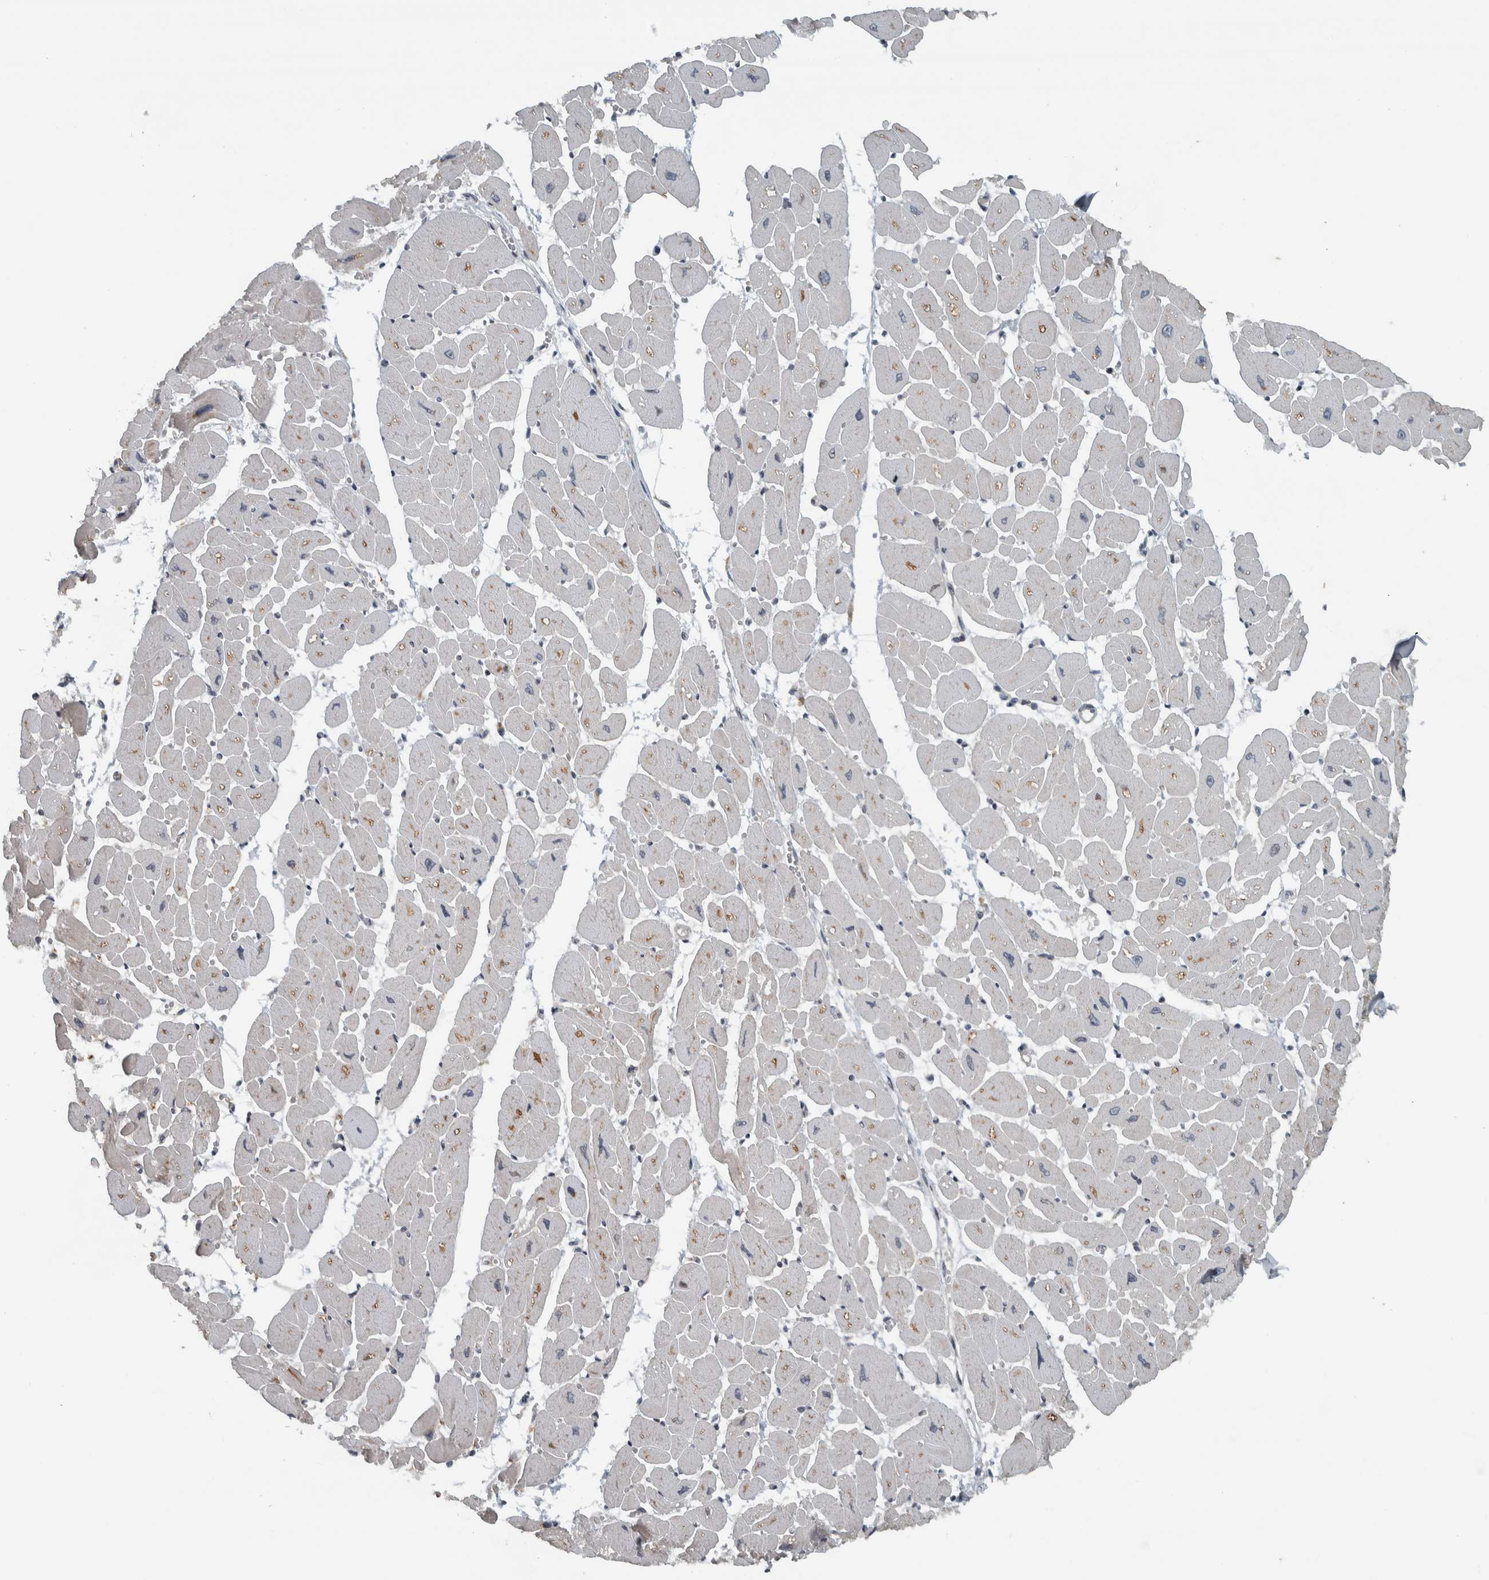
{"staining": {"intensity": "weak", "quantity": "25%-75%", "location": "cytoplasmic/membranous"}, "tissue": "heart muscle", "cell_type": "Cardiomyocytes", "image_type": "normal", "snomed": [{"axis": "morphology", "description": "Normal tissue, NOS"}, {"axis": "topography", "description": "Heart"}], "caption": "Cardiomyocytes exhibit low levels of weak cytoplasmic/membranous staining in approximately 25%-75% of cells in benign human heart muscle. The protein of interest is shown in brown color, while the nuclei are stained blue.", "gene": "NAPG", "patient": {"sex": "female", "age": 54}}